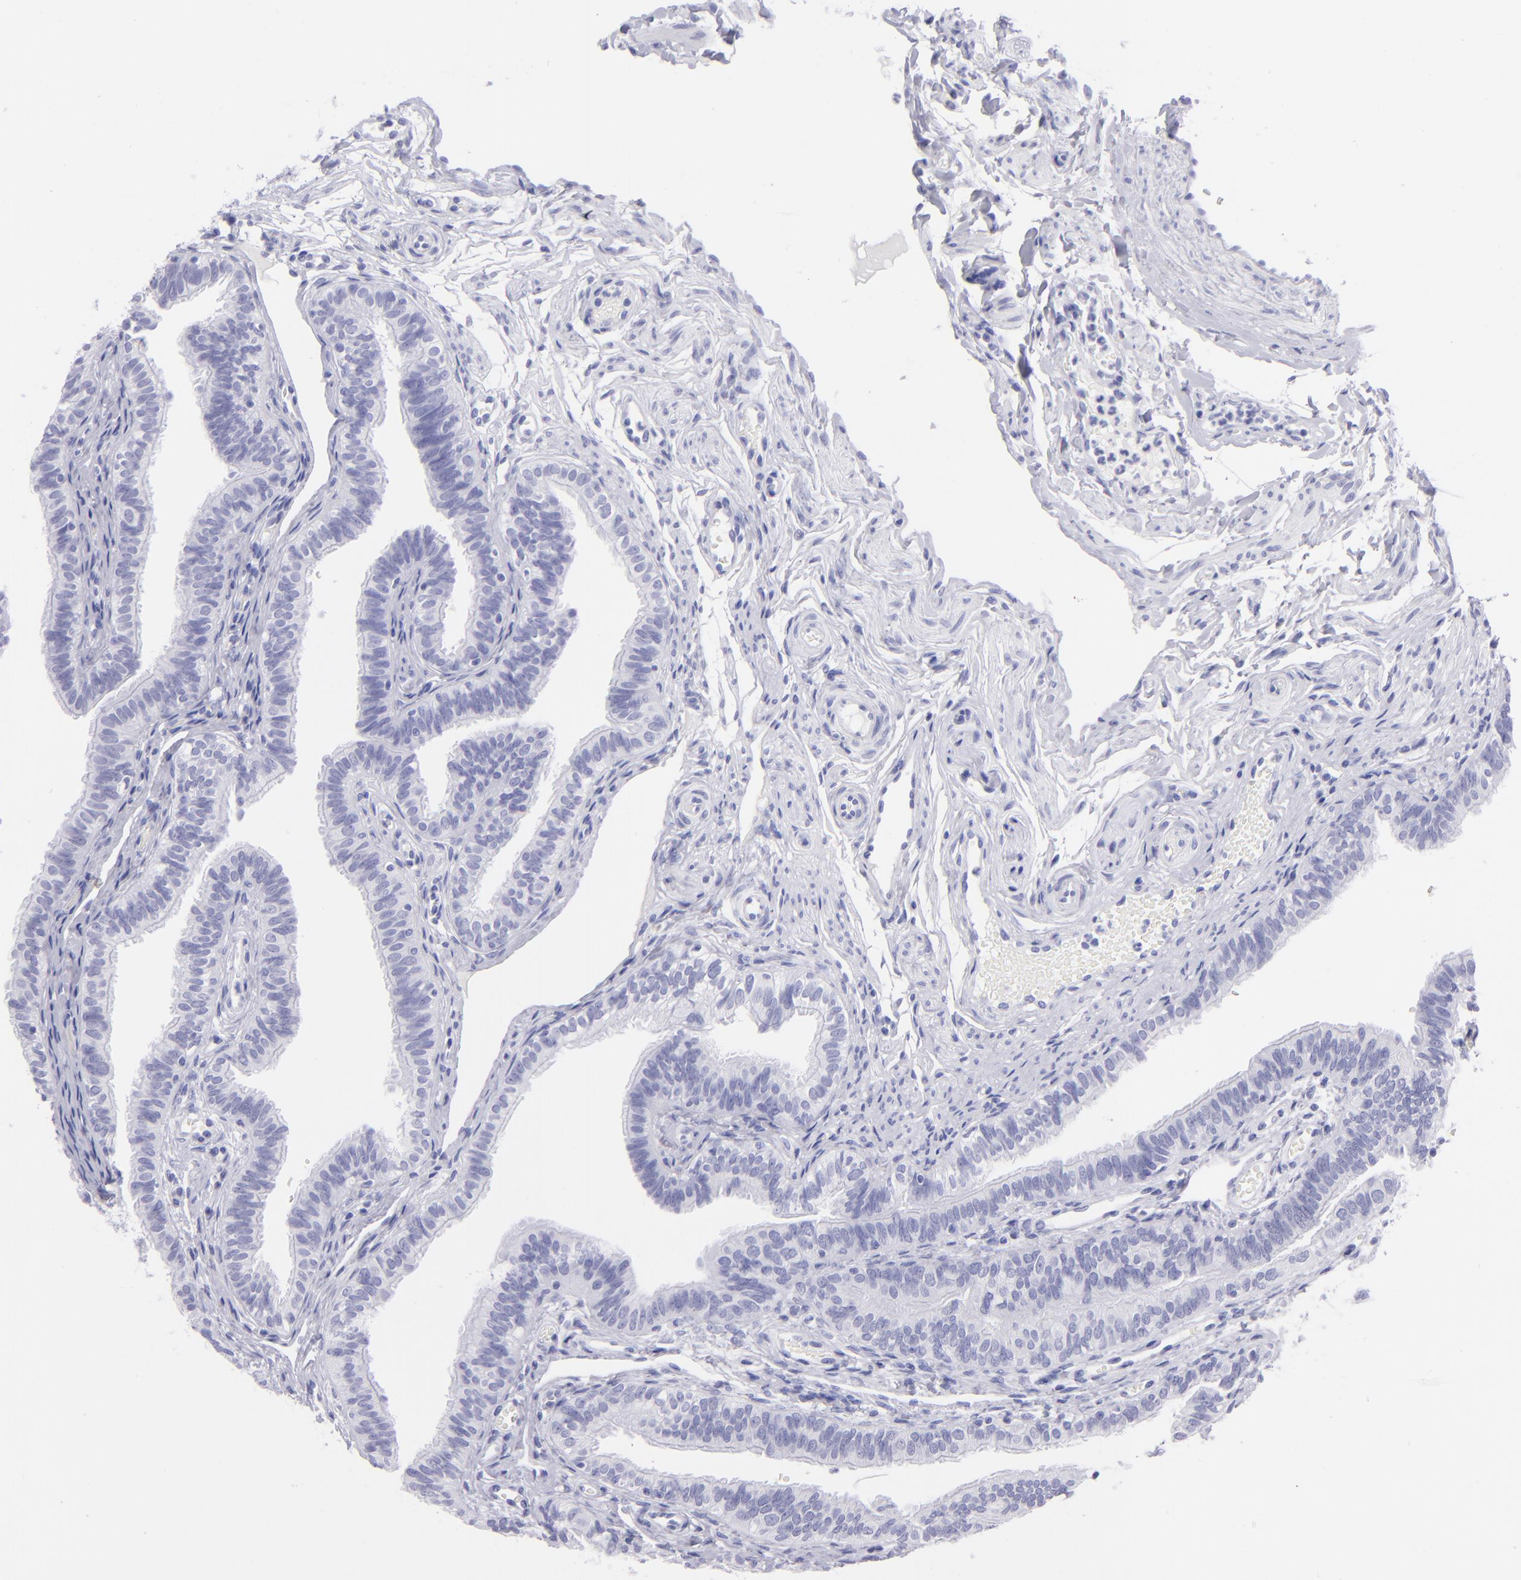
{"staining": {"intensity": "negative", "quantity": "none", "location": "none"}, "tissue": "fallopian tube", "cell_type": "Glandular cells", "image_type": "normal", "snomed": [{"axis": "morphology", "description": "Normal tissue, NOS"}, {"axis": "morphology", "description": "Dermoid, NOS"}, {"axis": "topography", "description": "Fallopian tube"}], "caption": "IHC histopathology image of unremarkable fallopian tube stained for a protein (brown), which displays no positivity in glandular cells.", "gene": "SLC1A3", "patient": {"sex": "female", "age": 33}}